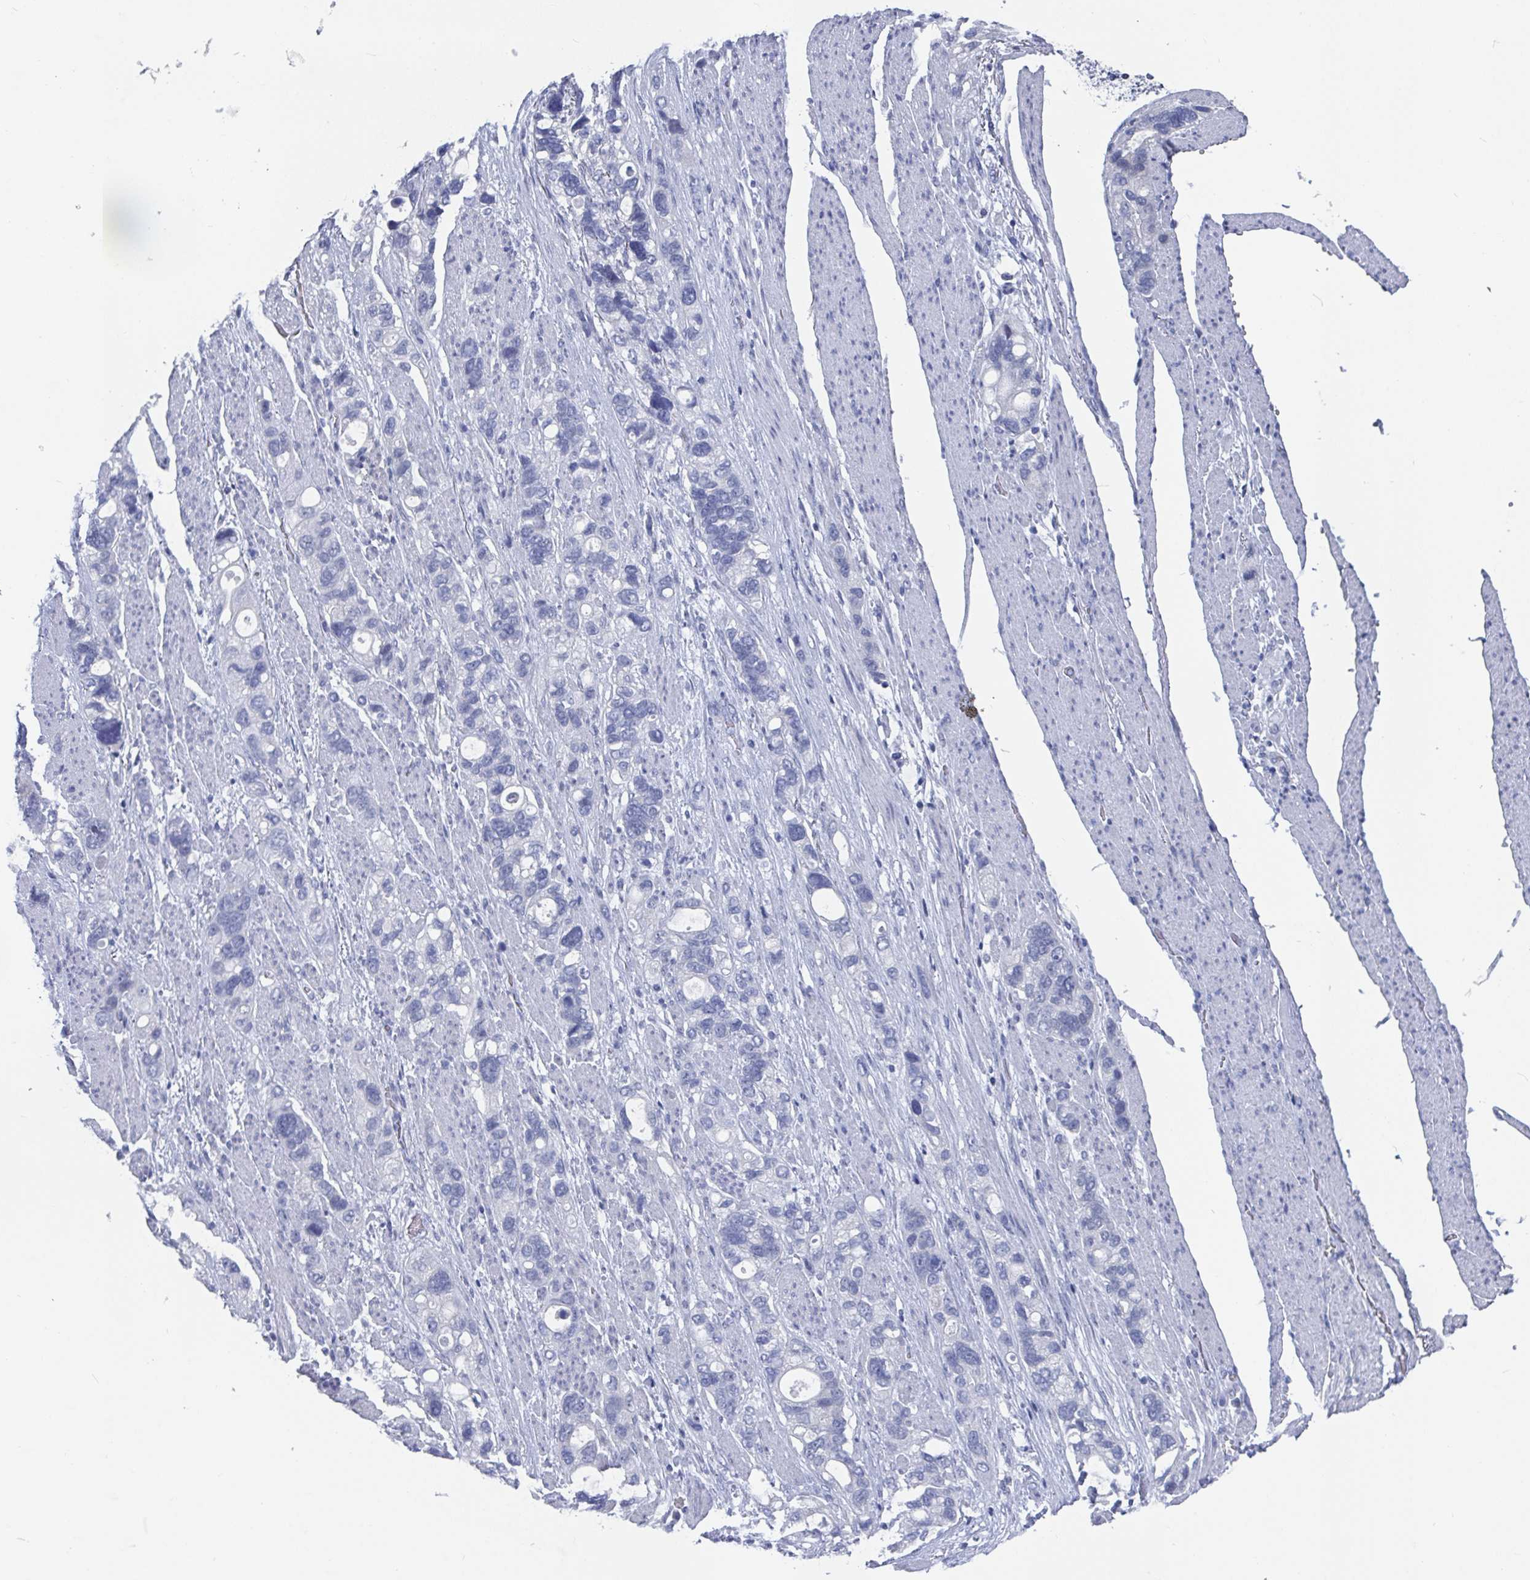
{"staining": {"intensity": "negative", "quantity": "none", "location": "none"}, "tissue": "stomach cancer", "cell_type": "Tumor cells", "image_type": "cancer", "snomed": [{"axis": "morphology", "description": "Adenocarcinoma, NOS"}, {"axis": "topography", "description": "Stomach, upper"}], "caption": "IHC of stomach adenocarcinoma demonstrates no positivity in tumor cells. (Stains: DAB (3,3'-diaminobenzidine) IHC with hematoxylin counter stain, Microscopy: brightfield microscopy at high magnification).", "gene": "CAMKV", "patient": {"sex": "female", "age": 81}}